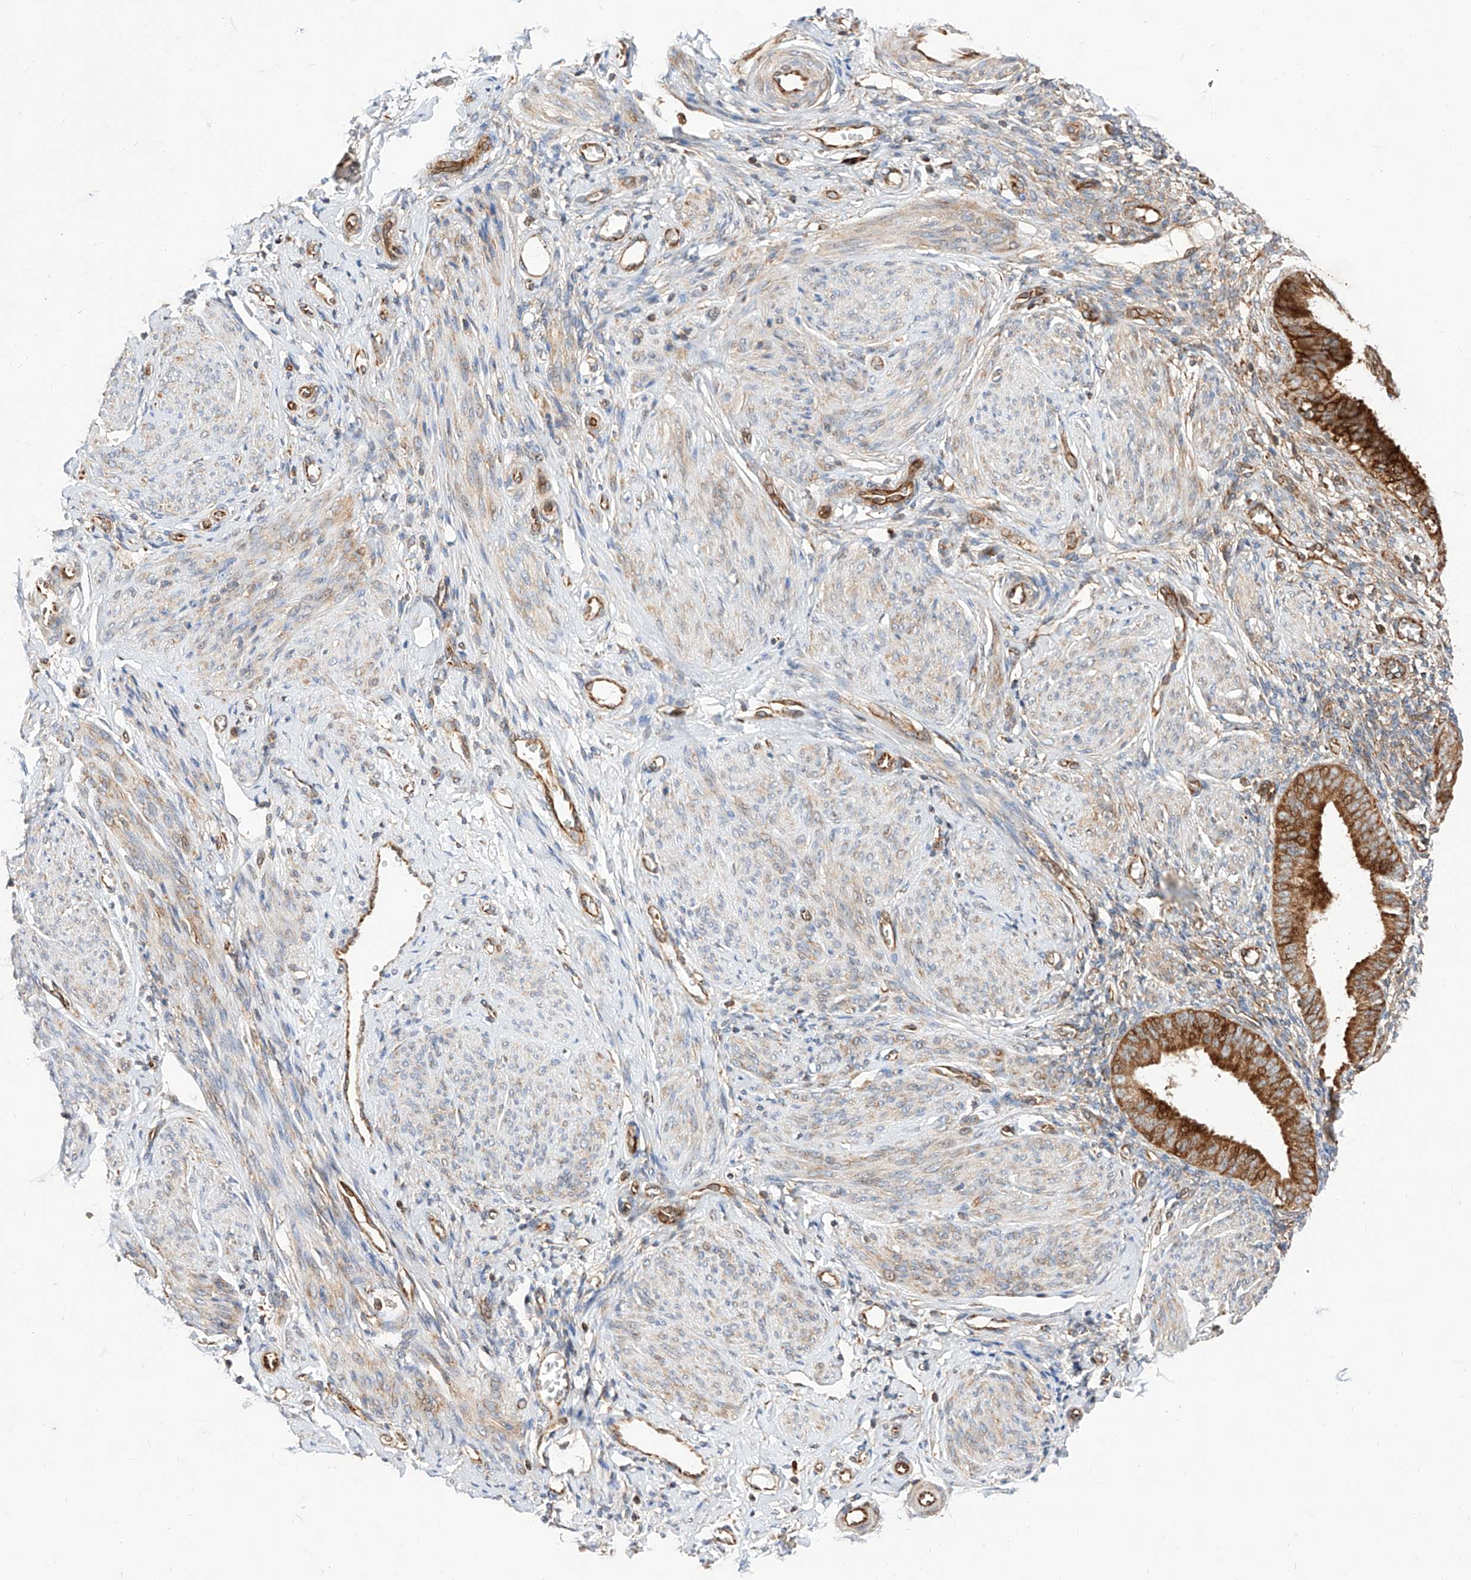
{"staining": {"intensity": "negative", "quantity": "none", "location": "none"}, "tissue": "endometrium", "cell_type": "Cells in endometrial stroma", "image_type": "normal", "snomed": [{"axis": "morphology", "description": "Normal tissue, NOS"}, {"axis": "topography", "description": "Uterus"}, {"axis": "topography", "description": "Endometrium"}], "caption": "IHC of unremarkable endometrium exhibits no expression in cells in endometrial stroma.", "gene": "ISCA2", "patient": {"sex": "female", "age": 48}}